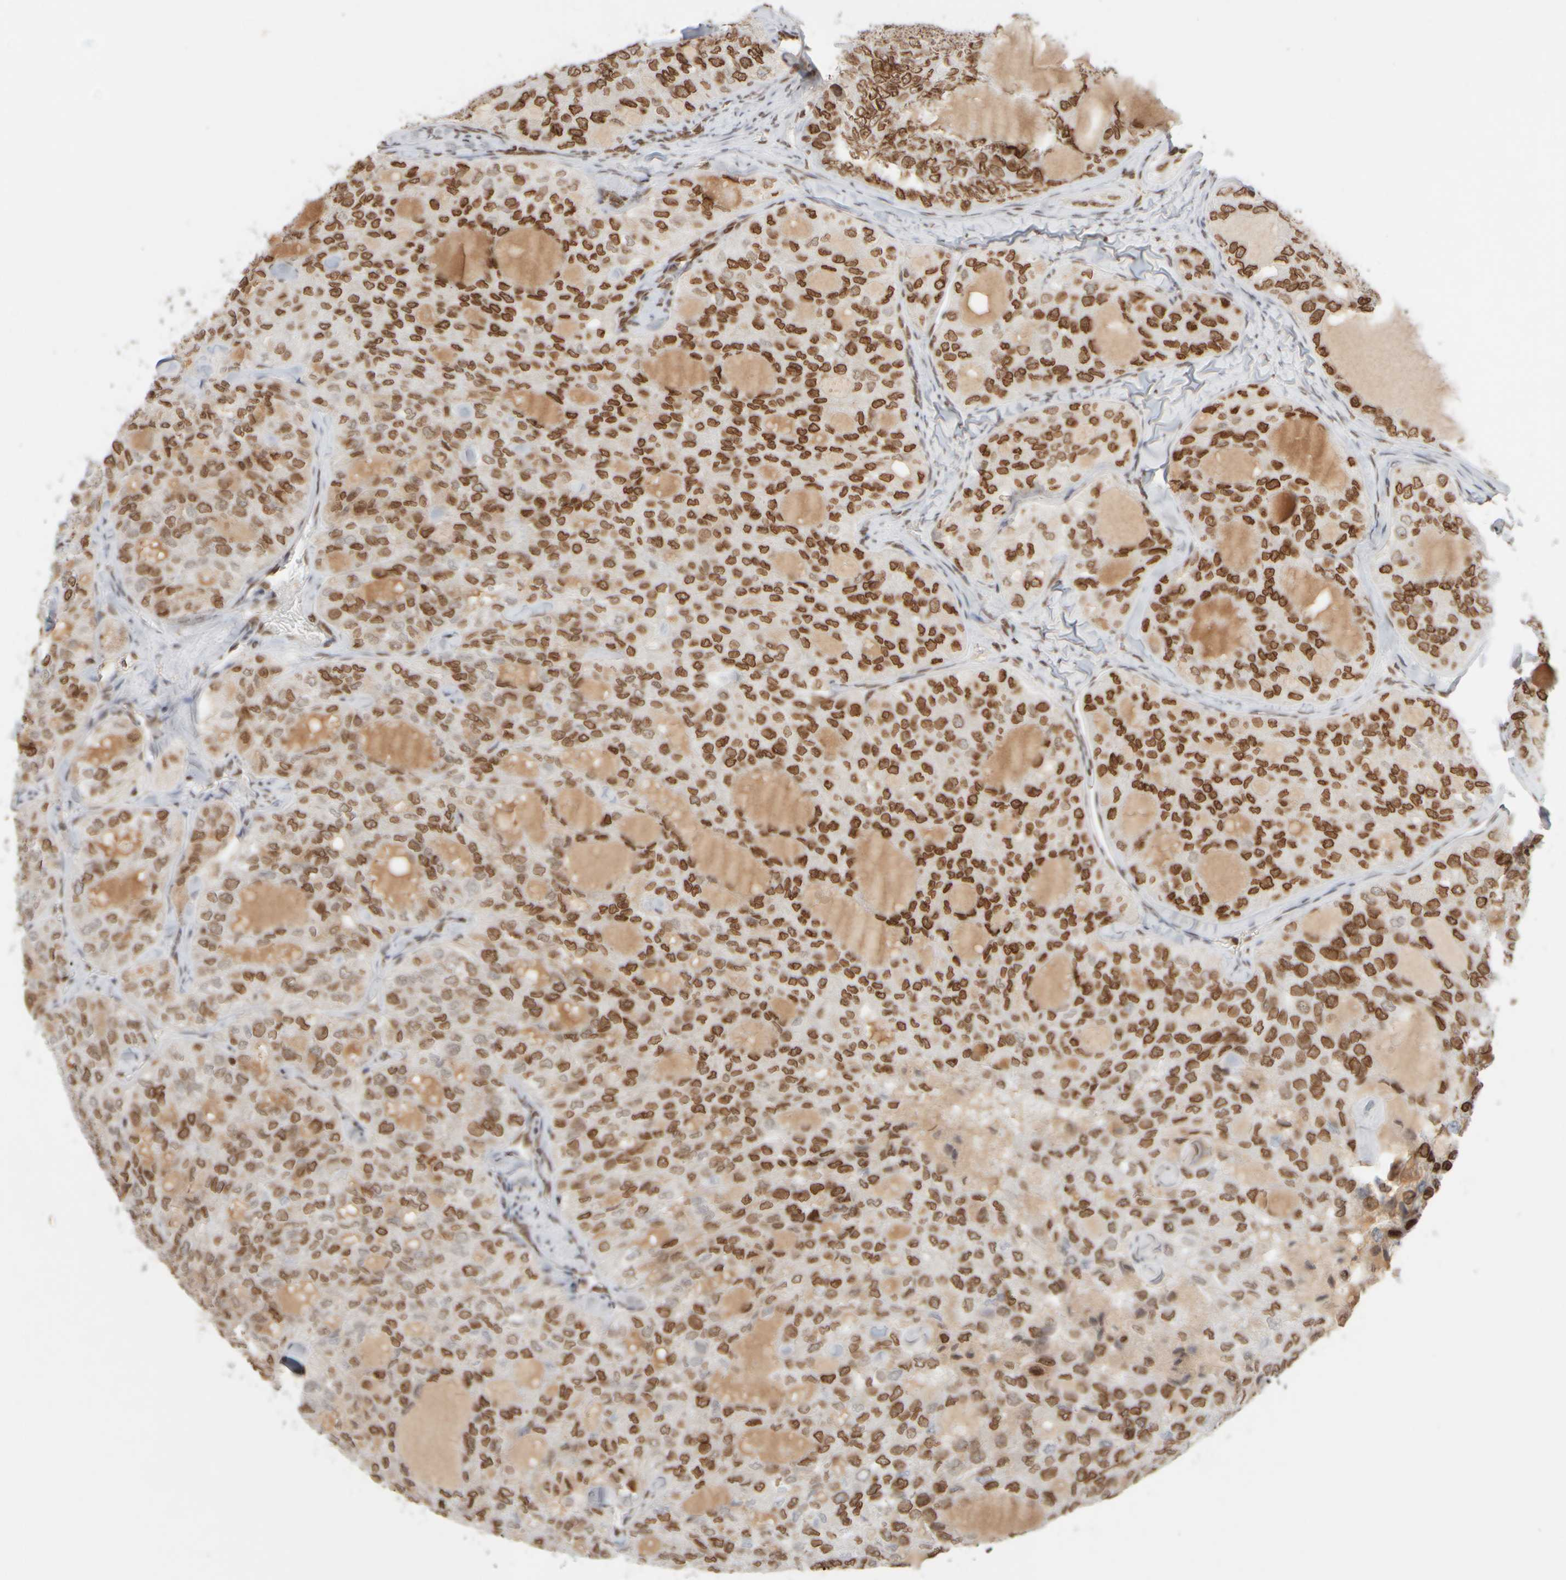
{"staining": {"intensity": "strong", "quantity": ">75%", "location": "nuclear"}, "tissue": "thyroid cancer", "cell_type": "Tumor cells", "image_type": "cancer", "snomed": [{"axis": "morphology", "description": "Follicular adenoma carcinoma, NOS"}, {"axis": "topography", "description": "Thyroid gland"}], "caption": "Tumor cells exhibit strong nuclear staining in approximately >75% of cells in thyroid cancer (follicular adenoma carcinoma).", "gene": "ZC3HC1", "patient": {"sex": "male", "age": 75}}